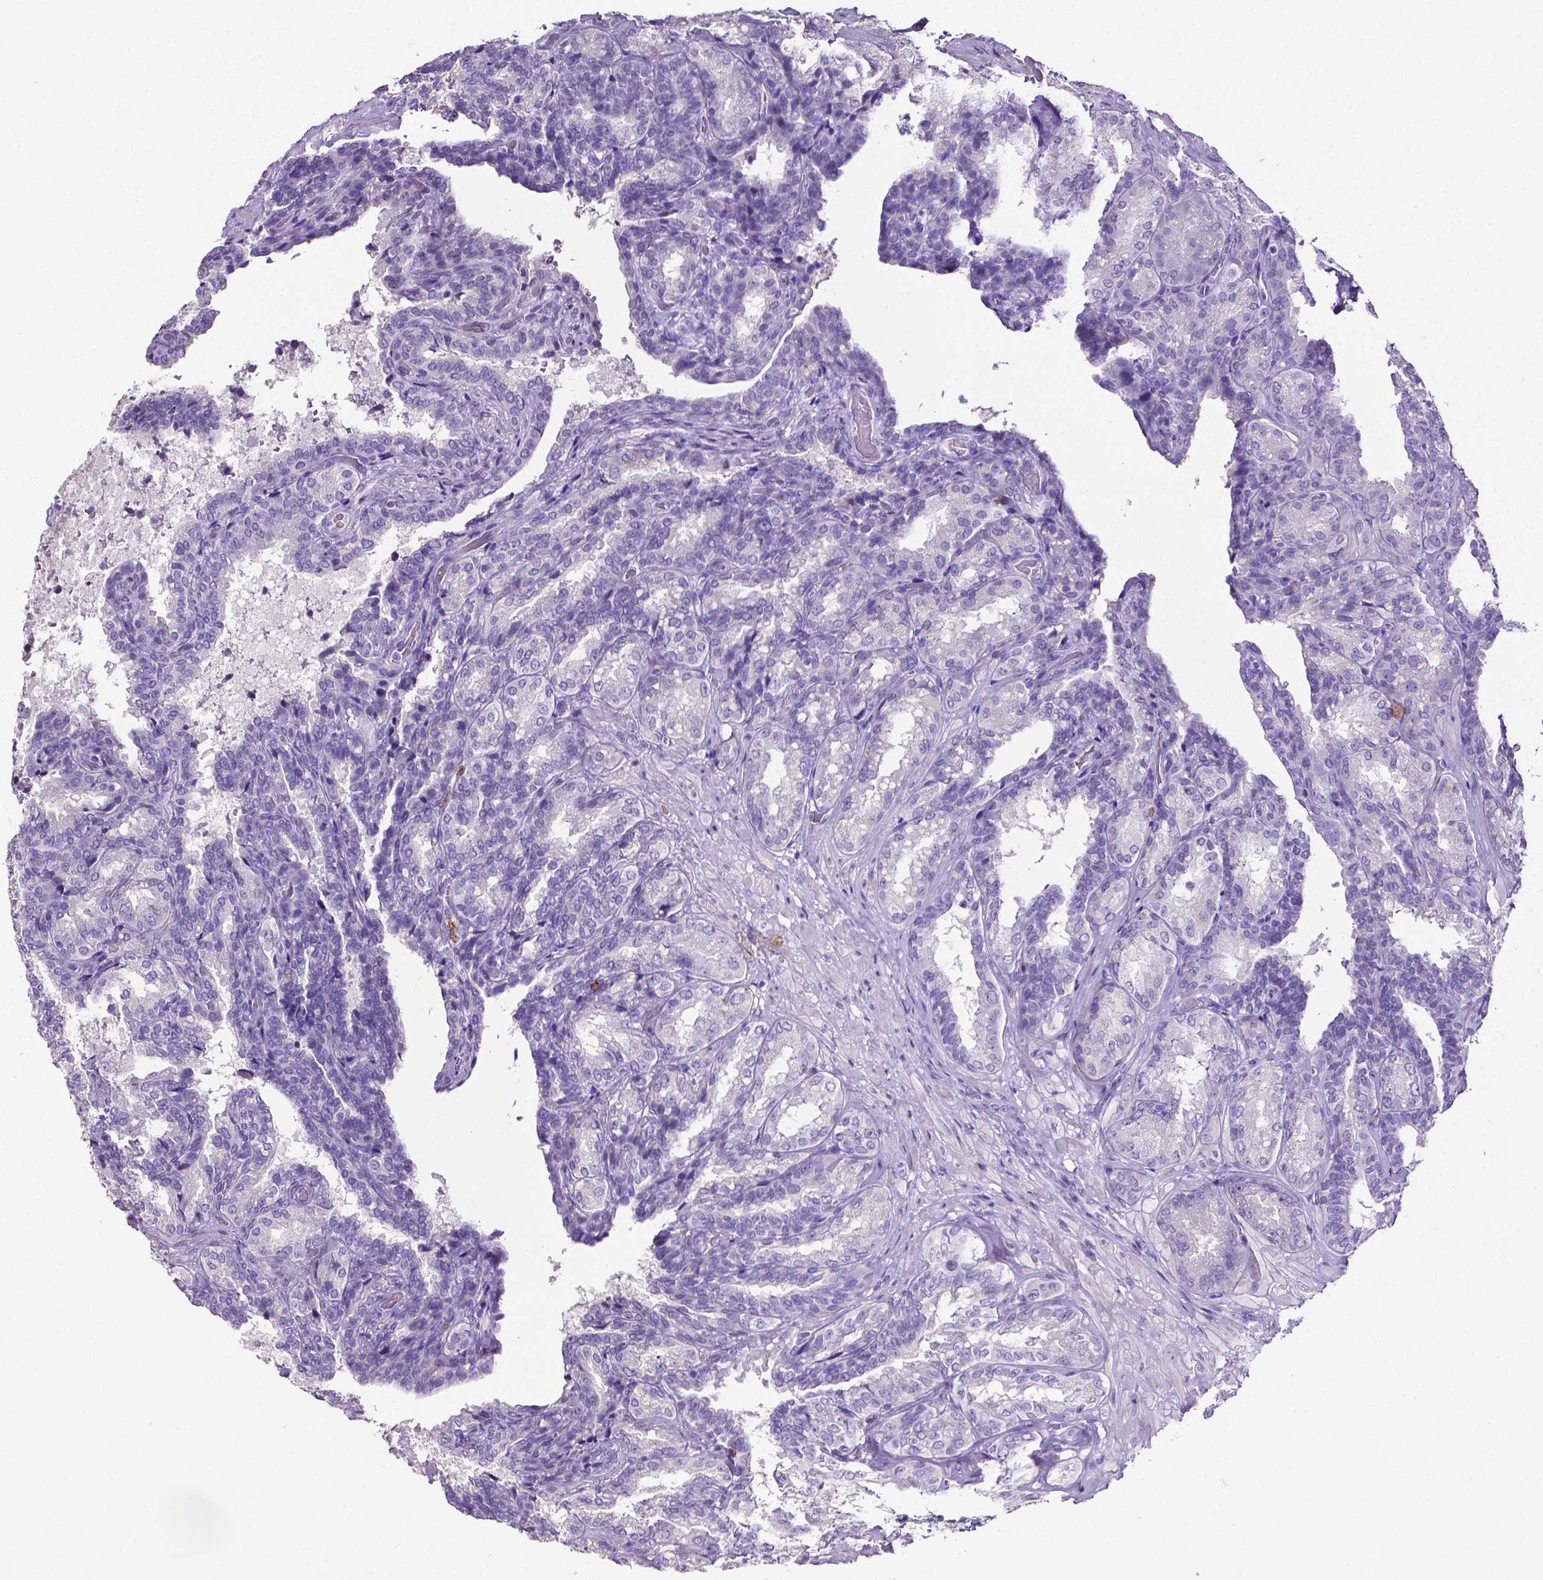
{"staining": {"intensity": "negative", "quantity": "none", "location": "none"}, "tissue": "seminal vesicle", "cell_type": "Glandular cells", "image_type": "normal", "snomed": [{"axis": "morphology", "description": "Normal tissue, NOS"}, {"axis": "topography", "description": "Seminal veicle"}], "caption": "DAB immunohistochemical staining of benign human seminal vesicle shows no significant expression in glandular cells.", "gene": "MMP9", "patient": {"sex": "male", "age": 68}}